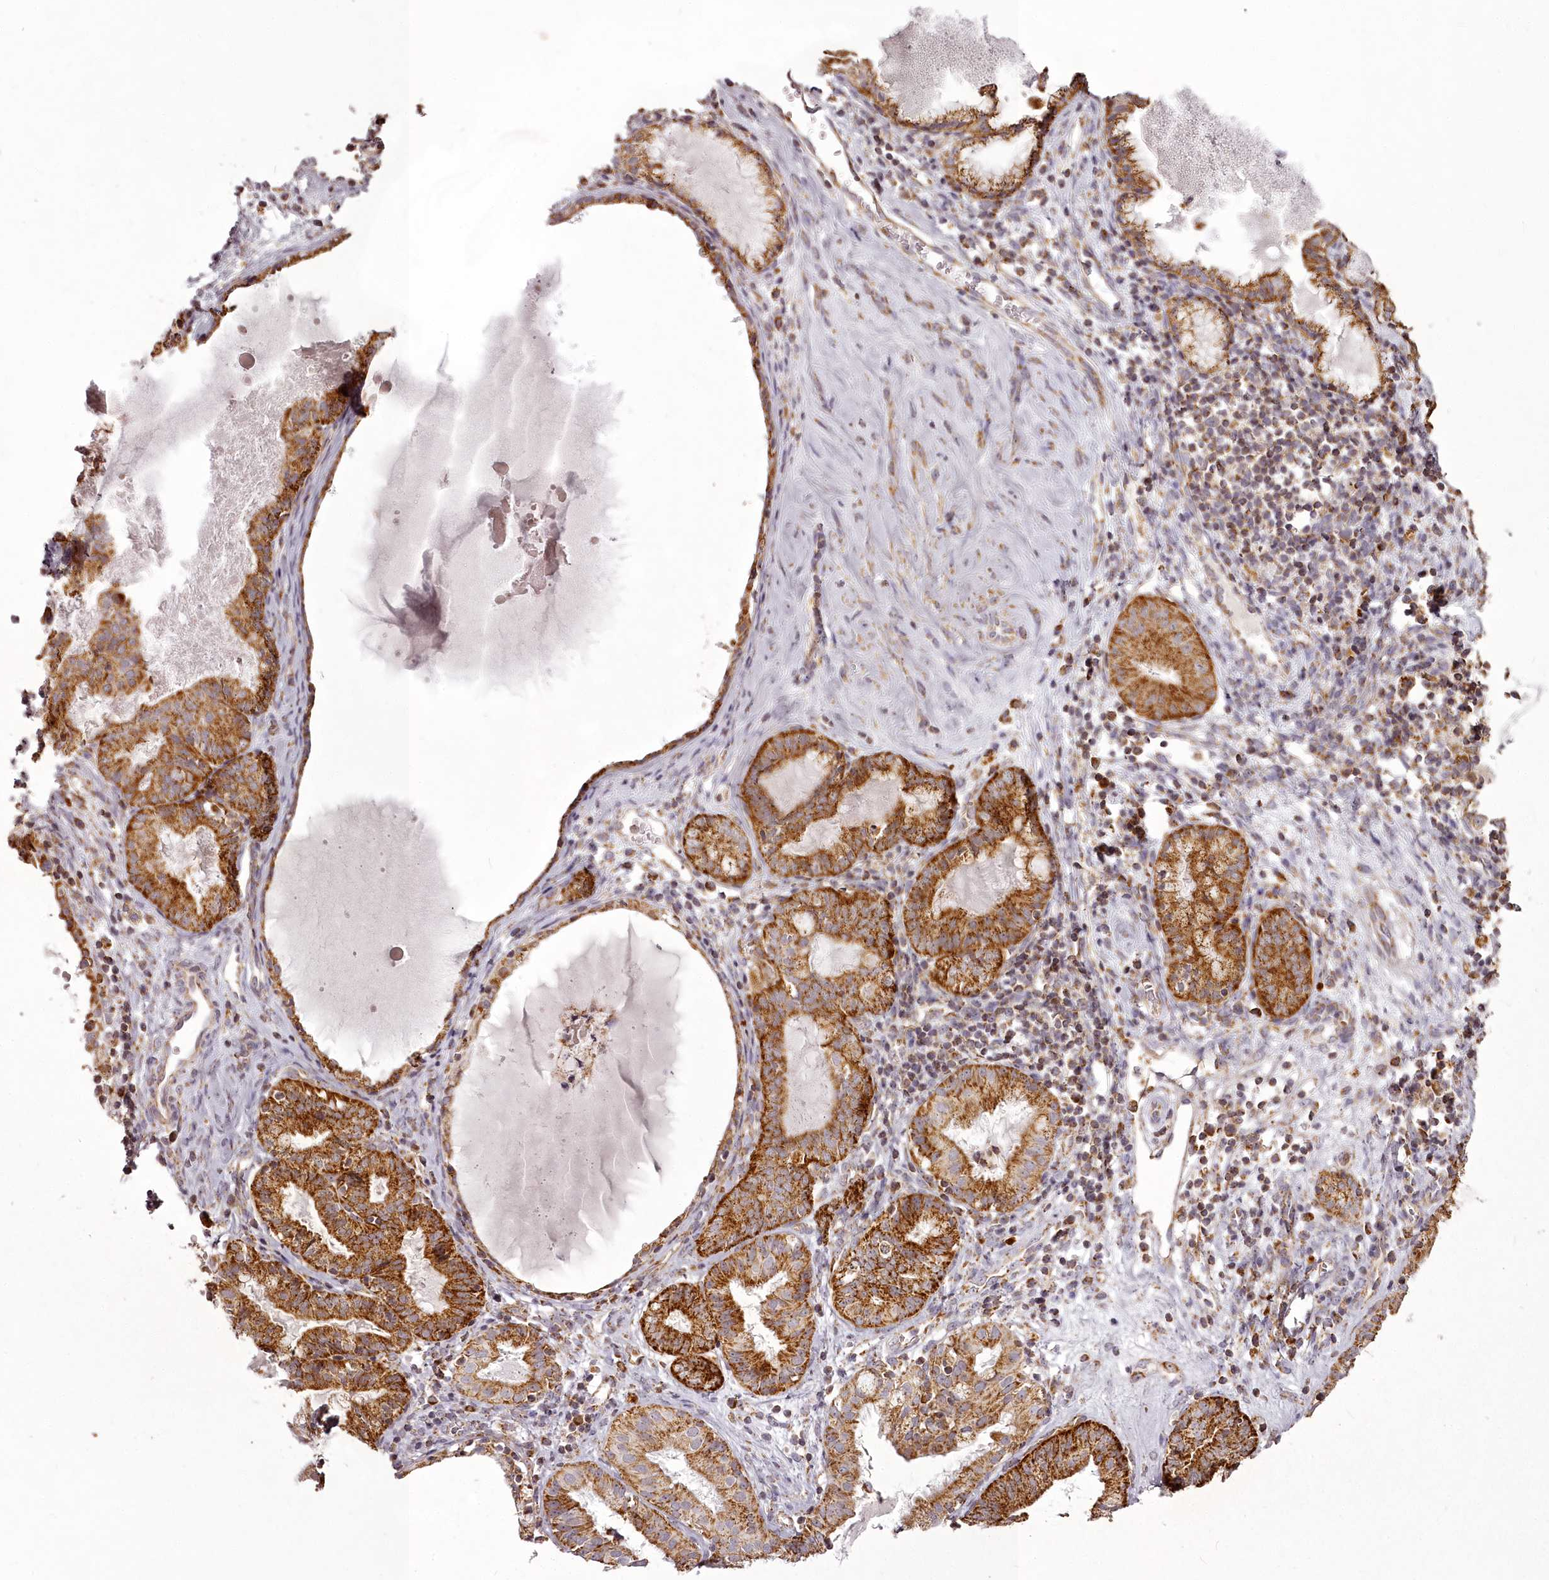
{"staining": {"intensity": "strong", "quantity": "25%-75%", "location": "cytoplasmic/membranous"}, "tissue": "endometrial cancer", "cell_type": "Tumor cells", "image_type": "cancer", "snomed": [{"axis": "morphology", "description": "Adenocarcinoma, NOS"}, {"axis": "topography", "description": "Endometrium"}], "caption": "Endometrial cancer (adenocarcinoma) stained with immunohistochemistry (IHC) shows strong cytoplasmic/membranous expression in about 25%-75% of tumor cells. The protein of interest is stained brown, and the nuclei are stained in blue (DAB (3,3'-diaminobenzidine) IHC with brightfield microscopy, high magnification).", "gene": "CHCHD2", "patient": {"sex": "female", "age": 79}}